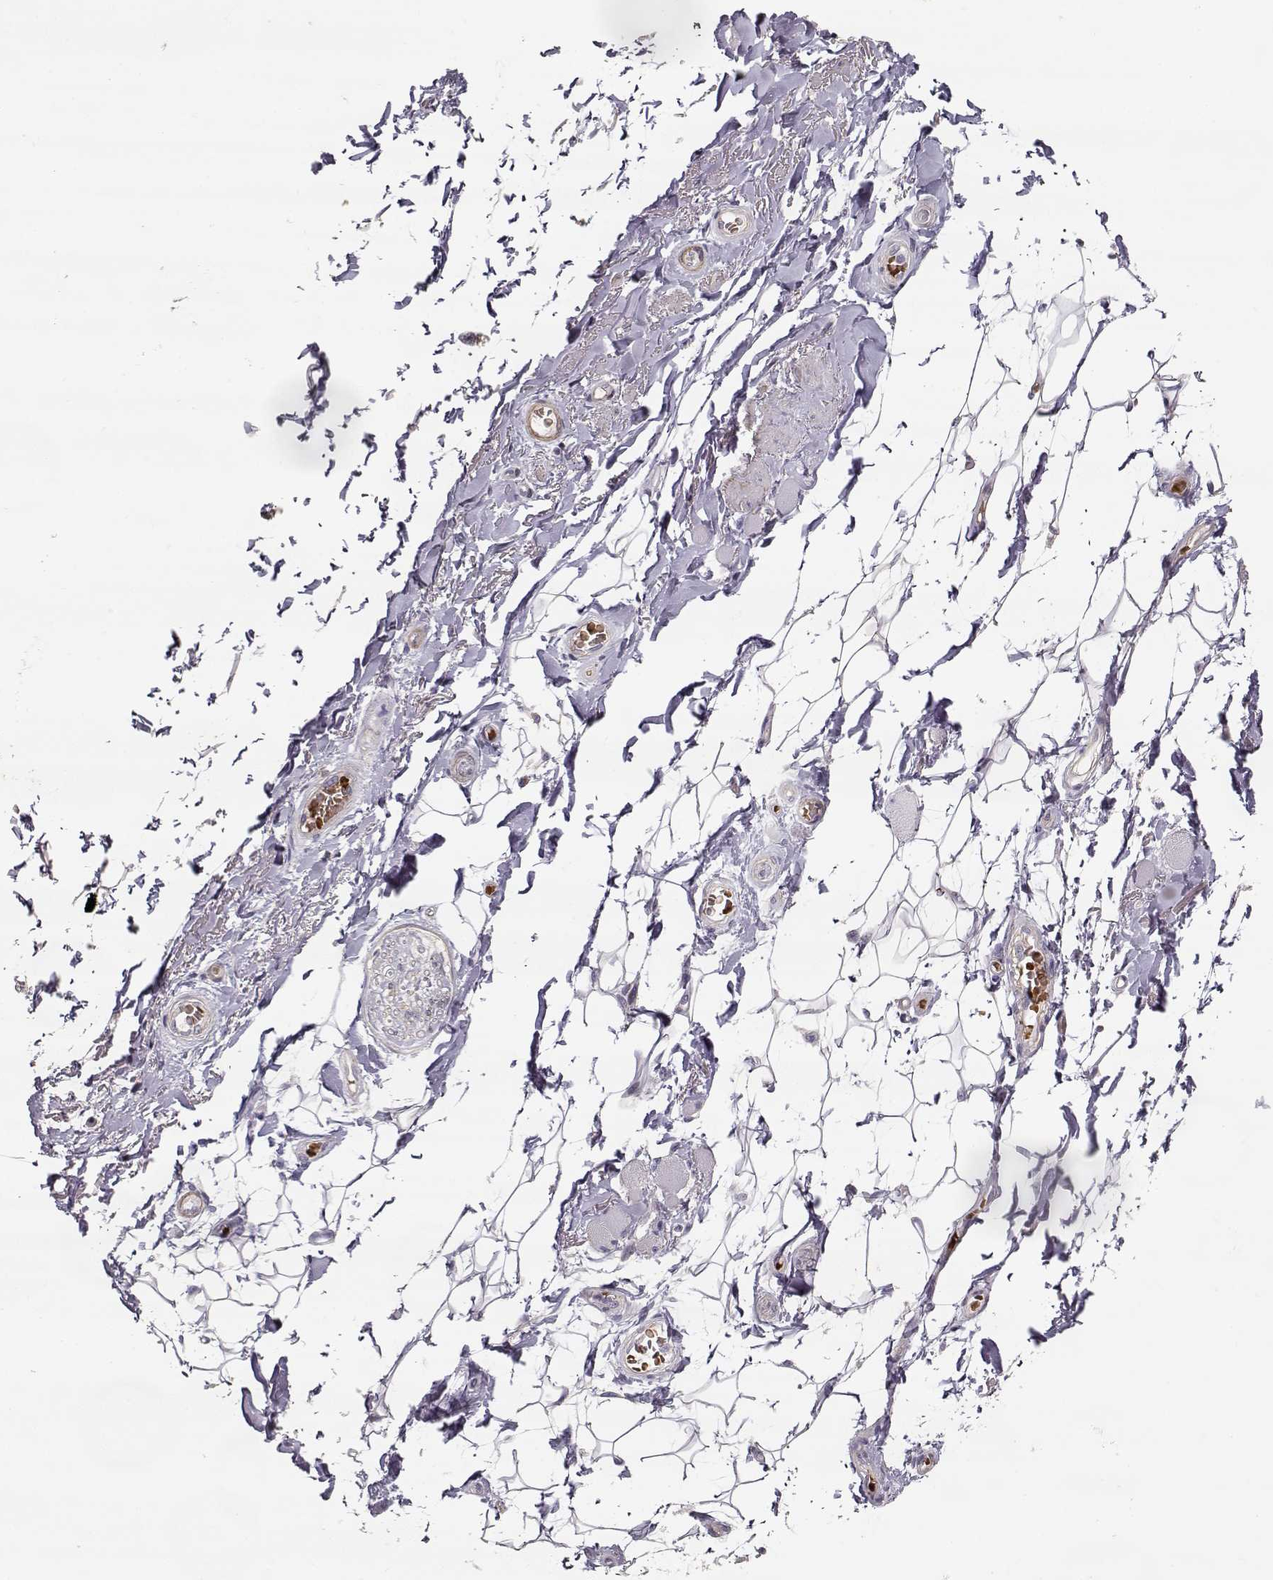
{"staining": {"intensity": "negative", "quantity": "none", "location": "none"}, "tissue": "adipose tissue", "cell_type": "Adipocytes", "image_type": "normal", "snomed": [{"axis": "morphology", "description": "Normal tissue, NOS"}, {"axis": "topography", "description": "Anal"}, {"axis": "topography", "description": "Peripheral nerve tissue"}], "caption": "A micrograph of adipose tissue stained for a protein reveals no brown staining in adipocytes. Brightfield microscopy of immunohistochemistry (IHC) stained with DAB (brown) and hematoxylin (blue), captured at high magnification.", "gene": "LAMC1", "patient": {"sex": "male", "age": 53}}